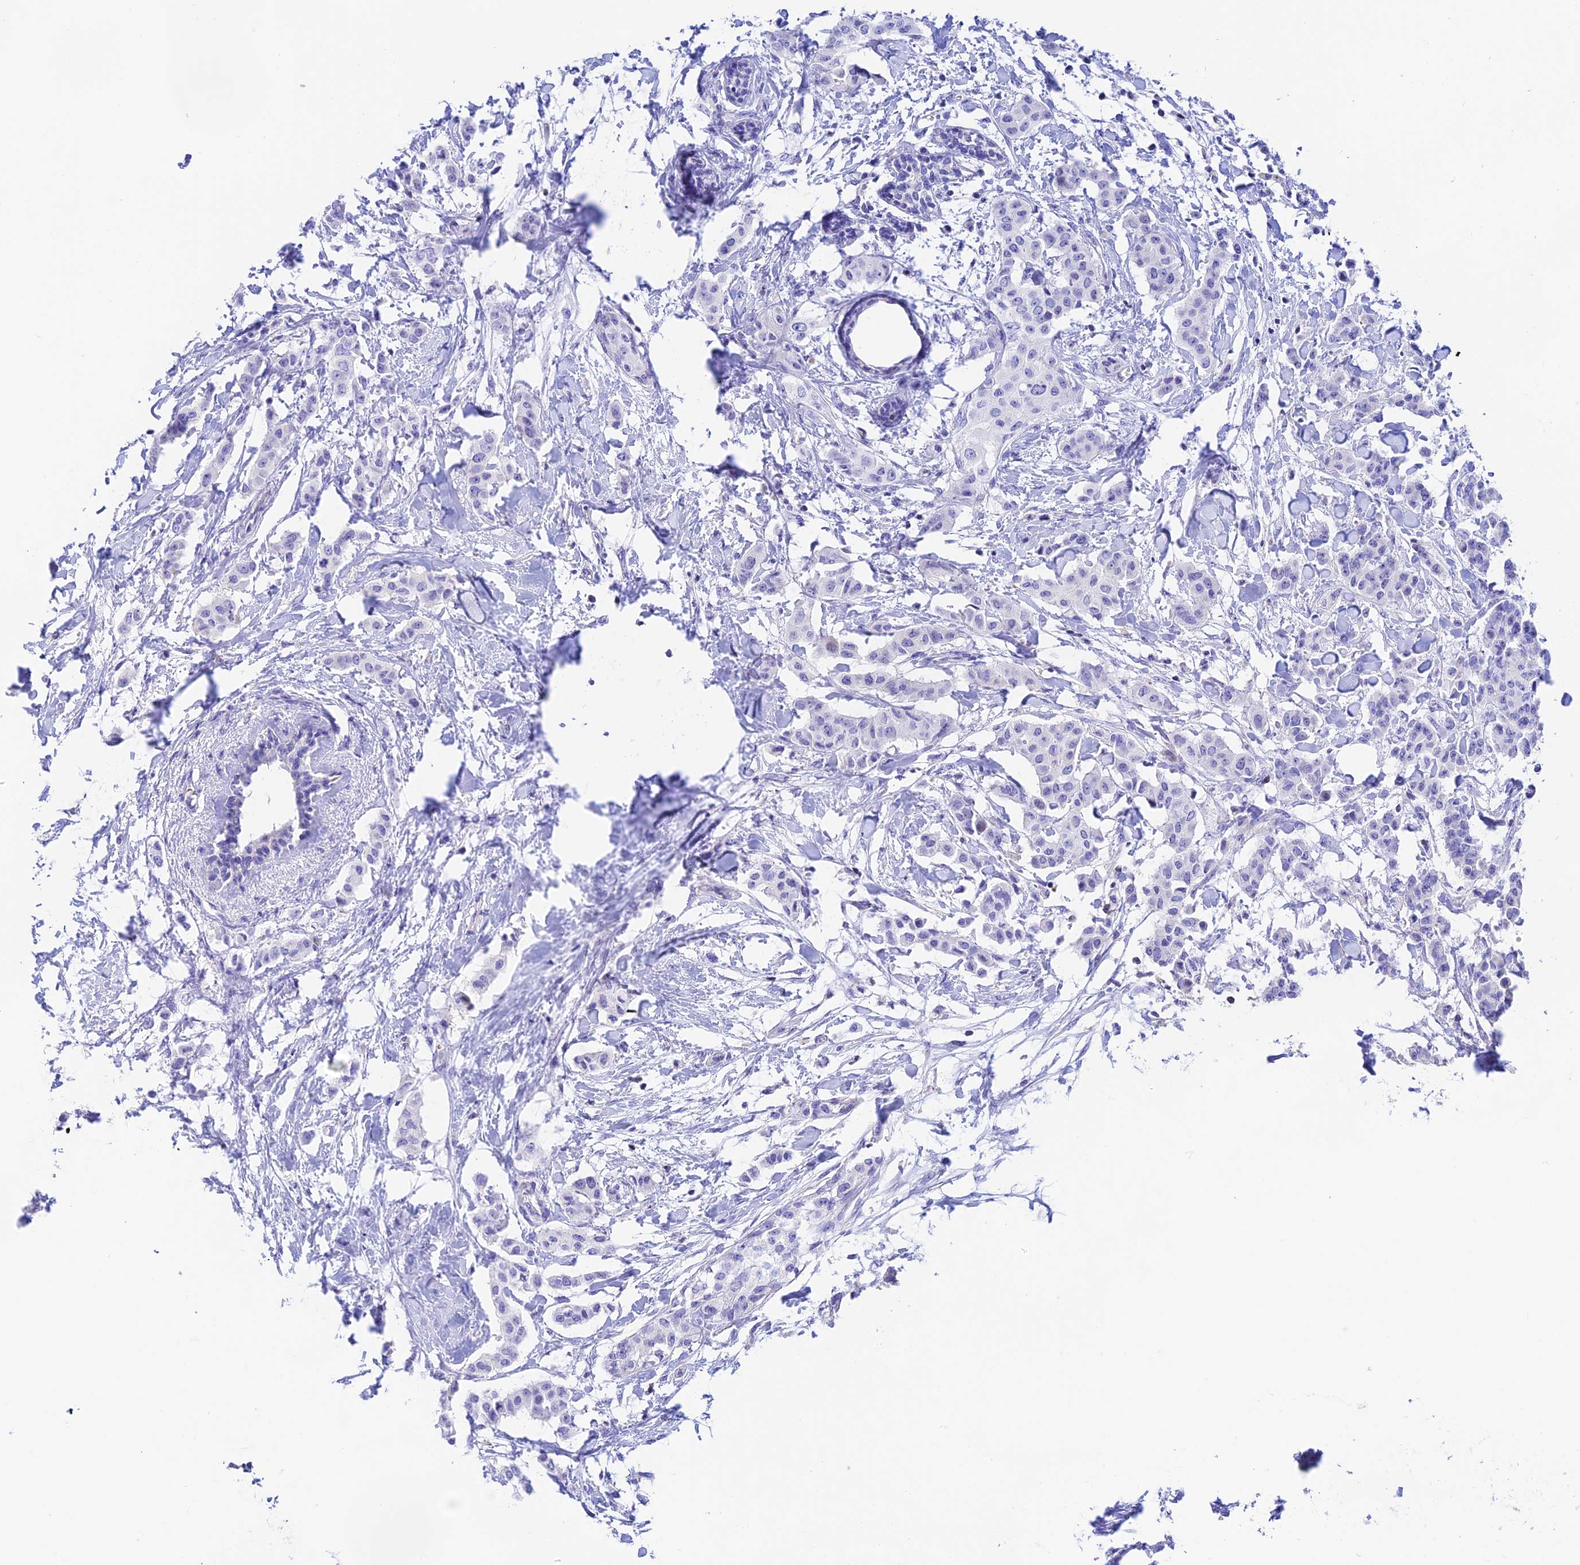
{"staining": {"intensity": "negative", "quantity": "none", "location": "none"}, "tissue": "breast cancer", "cell_type": "Tumor cells", "image_type": "cancer", "snomed": [{"axis": "morphology", "description": "Duct carcinoma"}, {"axis": "topography", "description": "Breast"}], "caption": "Immunohistochemistry (IHC) of infiltrating ductal carcinoma (breast) shows no positivity in tumor cells.", "gene": "PRIM1", "patient": {"sex": "female", "age": 40}}